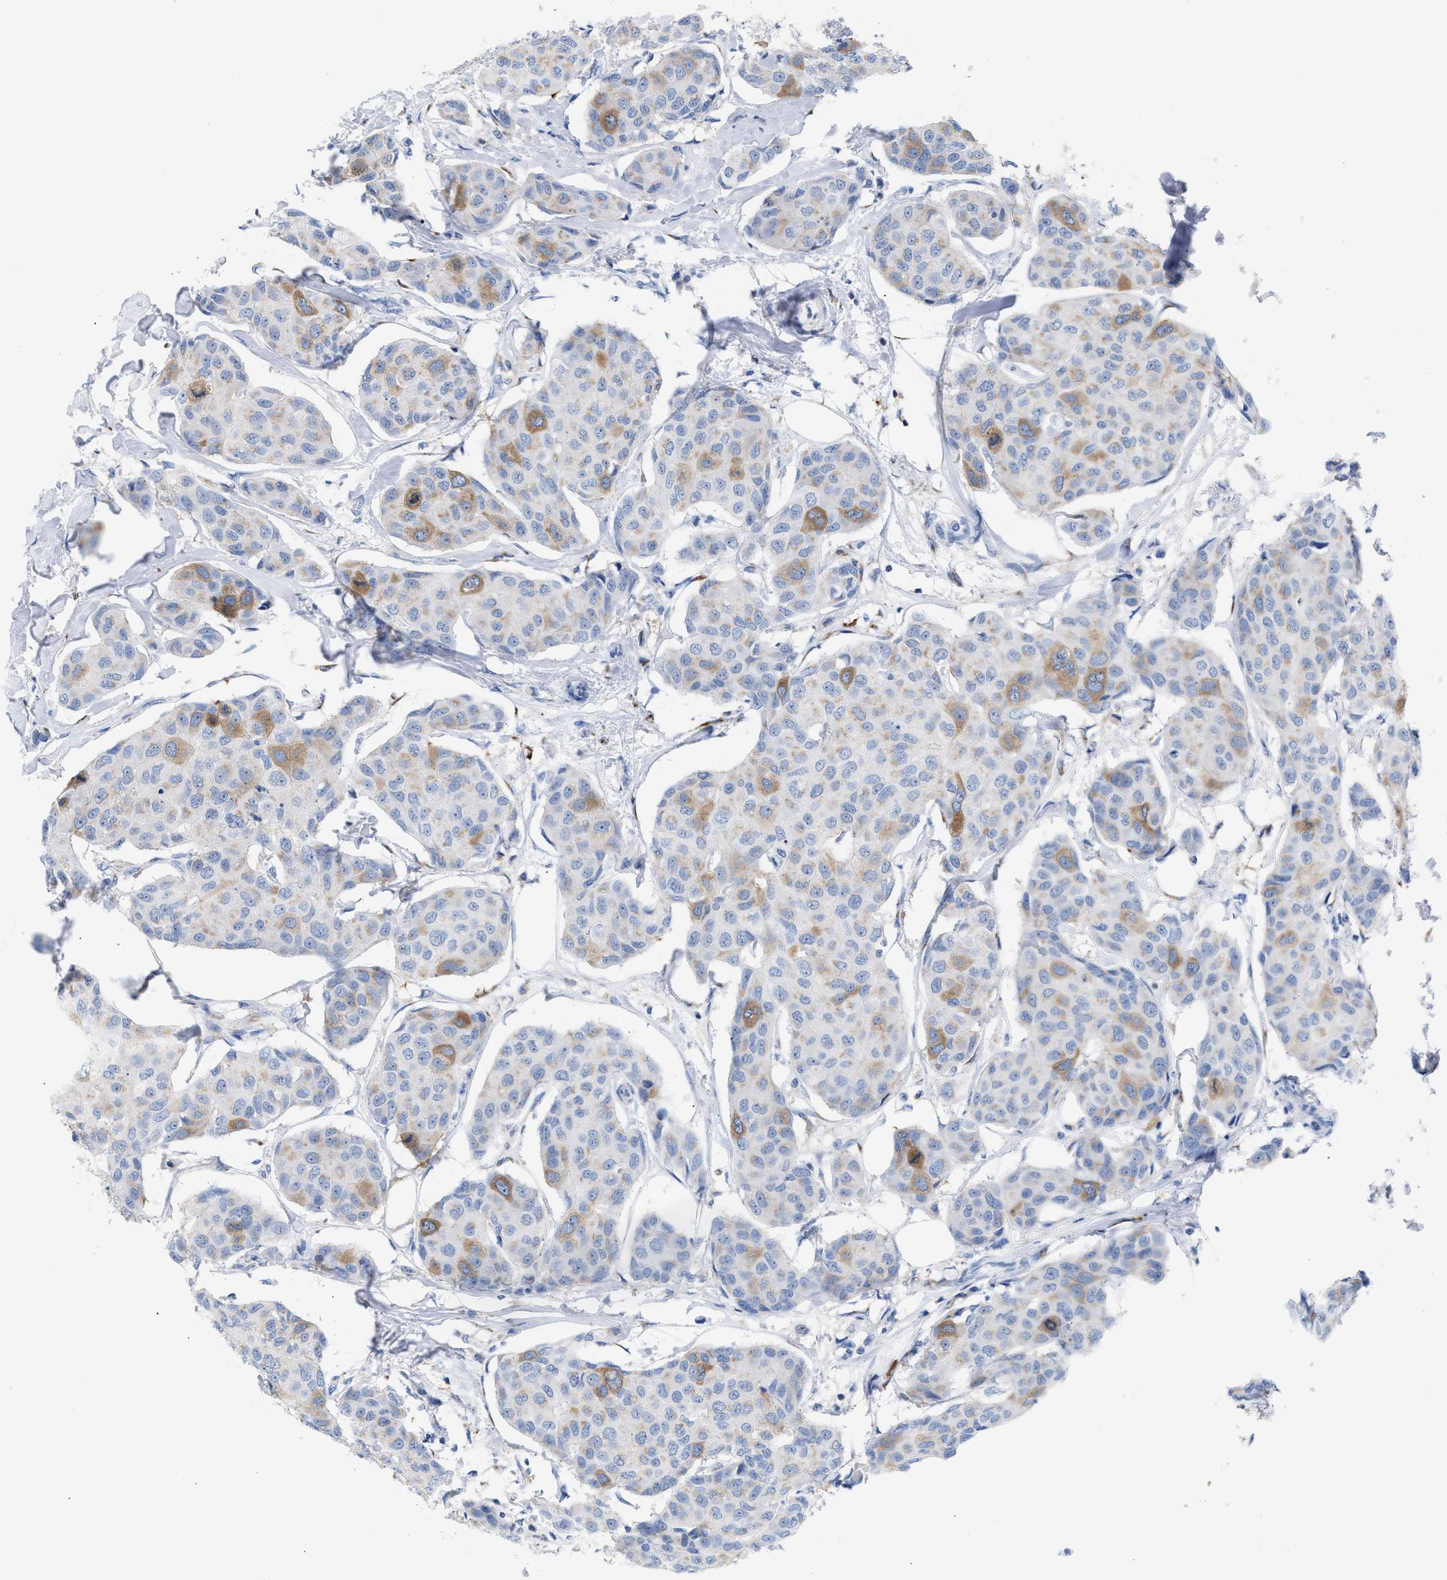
{"staining": {"intensity": "moderate", "quantity": "<25%", "location": "cytoplasmic/membranous"}, "tissue": "breast cancer", "cell_type": "Tumor cells", "image_type": "cancer", "snomed": [{"axis": "morphology", "description": "Duct carcinoma"}, {"axis": "topography", "description": "Breast"}], "caption": "Breast cancer (invasive ductal carcinoma) was stained to show a protein in brown. There is low levels of moderate cytoplasmic/membranous positivity in approximately <25% of tumor cells.", "gene": "TACC3", "patient": {"sex": "female", "age": 80}}